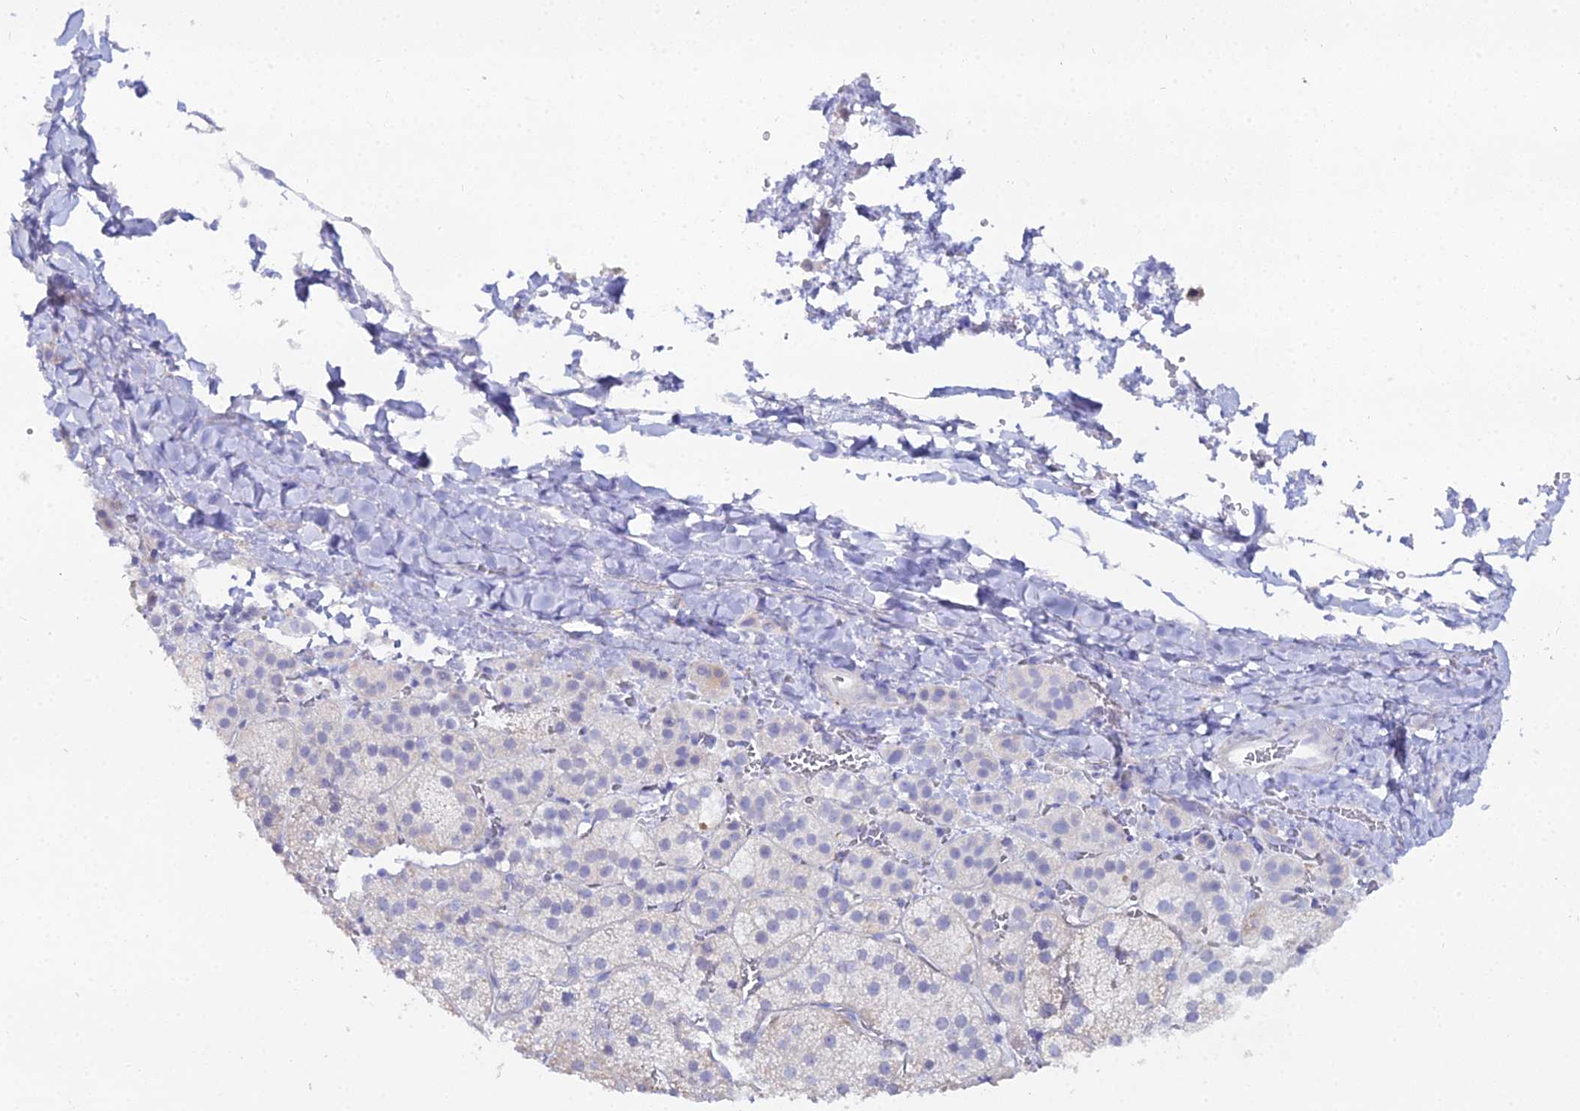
{"staining": {"intensity": "negative", "quantity": "none", "location": "none"}, "tissue": "adrenal gland", "cell_type": "Glandular cells", "image_type": "normal", "snomed": [{"axis": "morphology", "description": "Normal tissue, NOS"}, {"axis": "topography", "description": "Adrenal gland"}], "caption": "Adrenal gland stained for a protein using immunohistochemistry reveals no positivity glandular cells.", "gene": "DHX34", "patient": {"sex": "female", "age": 44}}